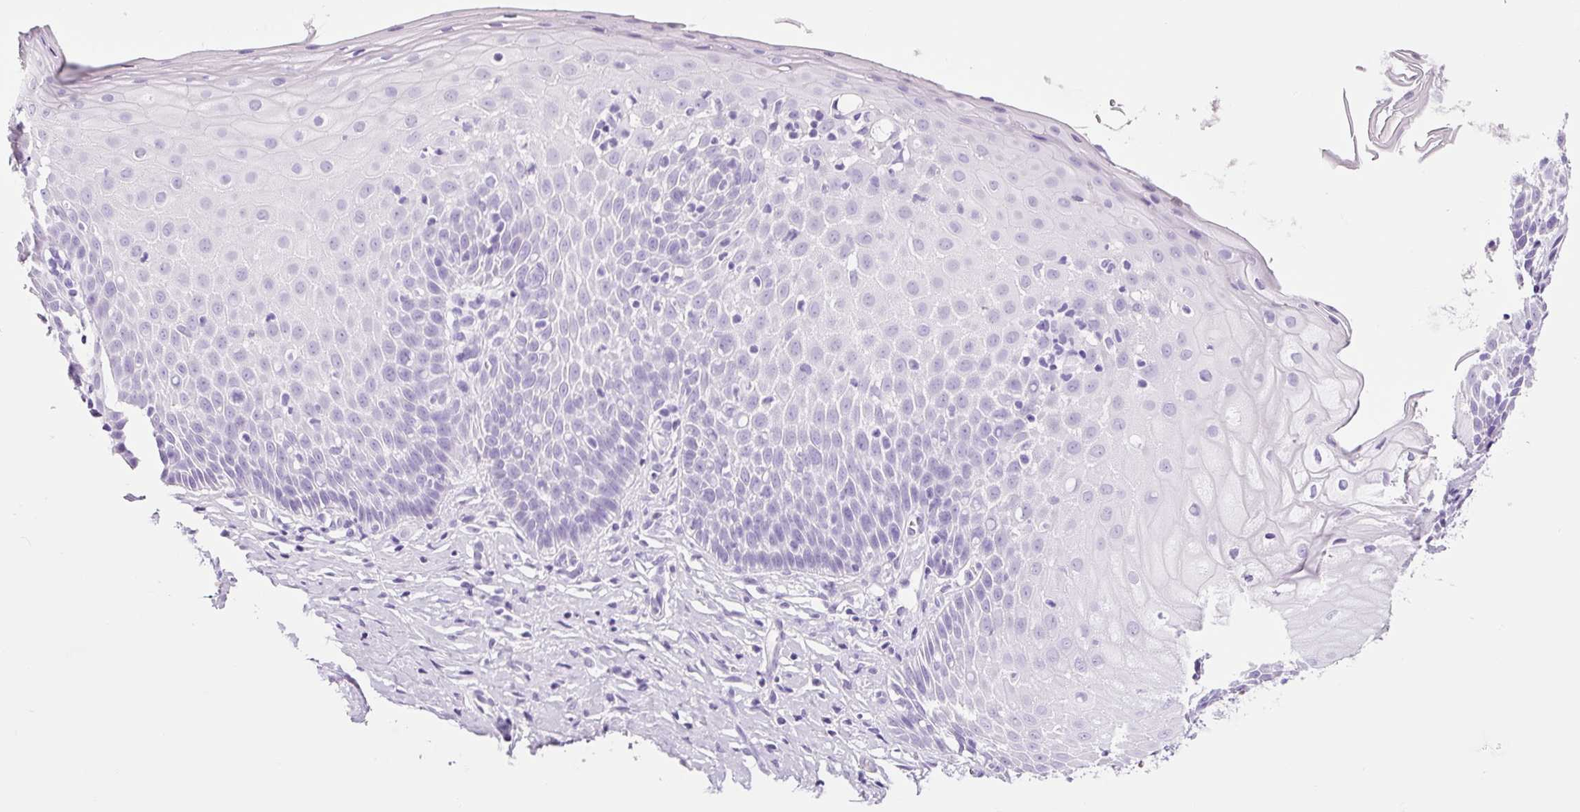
{"staining": {"intensity": "negative", "quantity": "none", "location": "none"}, "tissue": "cervix", "cell_type": "Glandular cells", "image_type": "normal", "snomed": [{"axis": "morphology", "description": "Normal tissue, NOS"}, {"axis": "topography", "description": "Cervix"}], "caption": "DAB (3,3'-diaminobenzidine) immunohistochemical staining of unremarkable human cervix reveals no significant expression in glandular cells.", "gene": "ADSS1", "patient": {"sex": "female", "age": 36}}